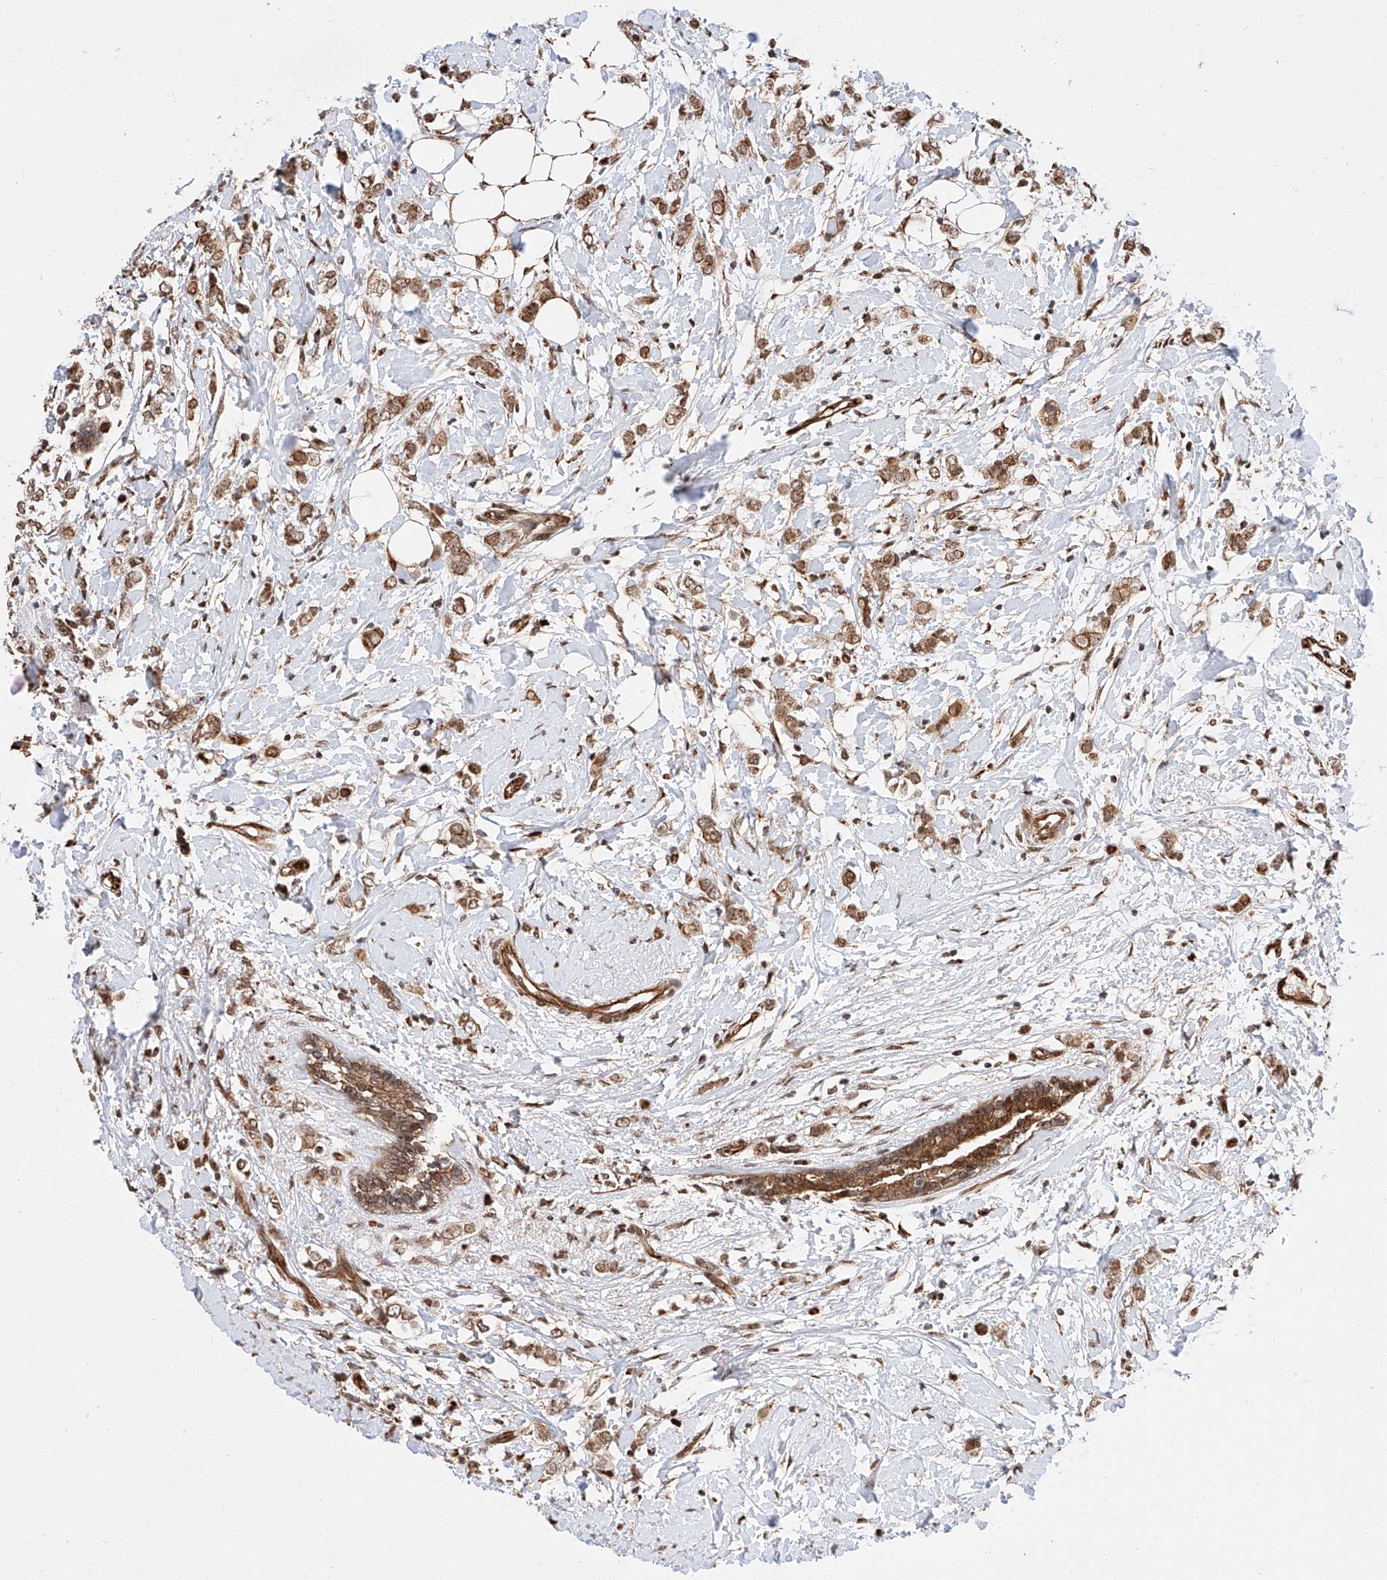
{"staining": {"intensity": "moderate", "quantity": ">75%", "location": "cytoplasmic/membranous"}, "tissue": "breast cancer", "cell_type": "Tumor cells", "image_type": "cancer", "snomed": [{"axis": "morphology", "description": "Normal tissue, NOS"}, {"axis": "morphology", "description": "Lobular carcinoma"}, {"axis": "topography", "description": "Breast"}], "caption": "Lobular carcinoma (breast) stained with a protein marker demonstrates moderate staining in tumor cells.", "gene": "THTPA", "patient": {"sex": "female", "age": 47}}